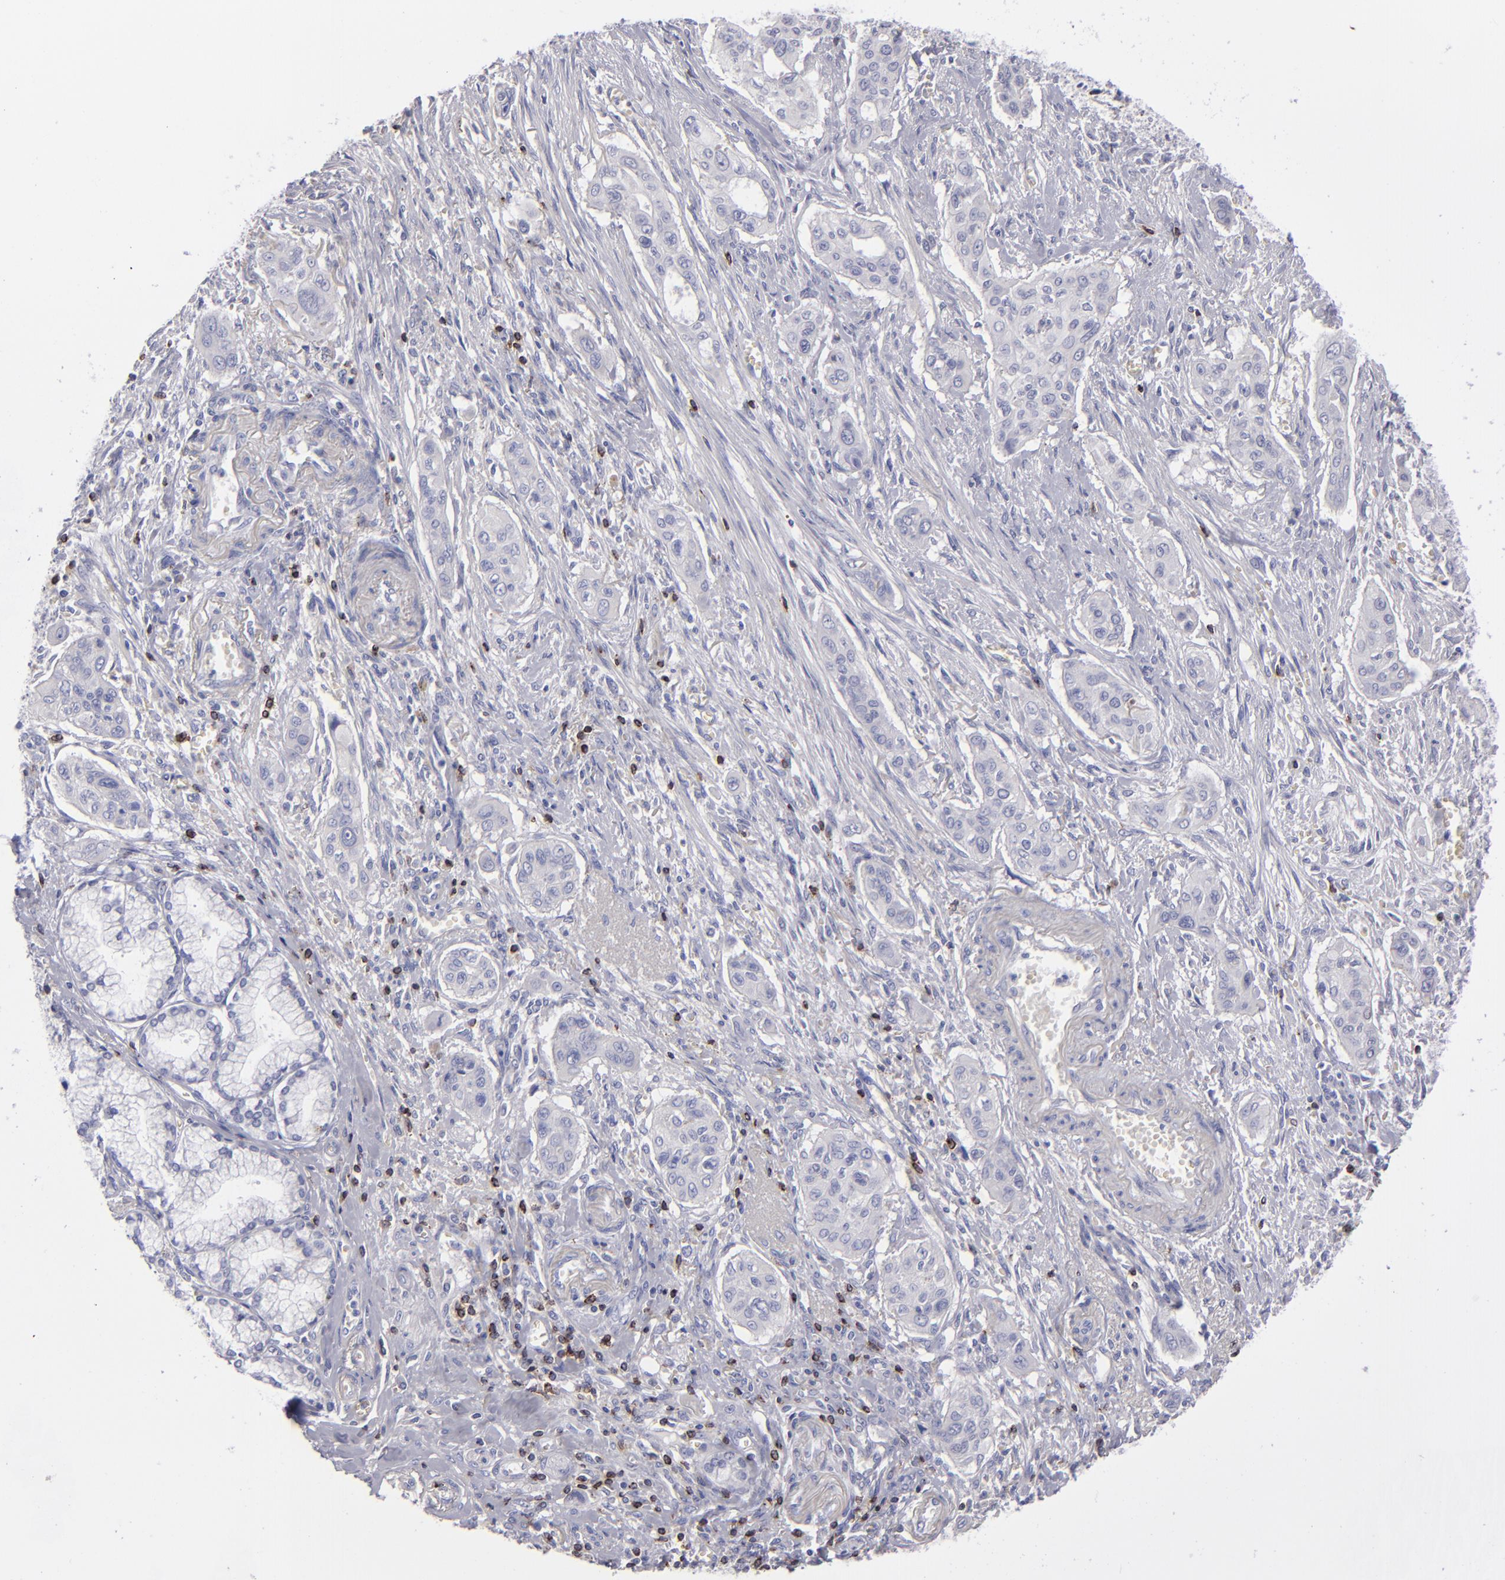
{"staining": {"intensity": "negative", "quantity": "none", "location": "none"}, "tissue": "pancreatic cancer", "cell_type": "Tumor cells", "image_type": "cancer", "snomed": [{"axis": "morphology", "description": "Adenocarcinoma, NOS"}, {"axis": "topography", "description": "Pancreas"}], "caption": "Immunohistochemistry (IHC) micrograph of human pancreatic cancer (adenocarcinoma) stained for a protein (brown), which demonstrates no expression in tumor cells. The staining is performed using DAB brown chromogen with nuclei counter-stained in using hematoxylin.", "gene": "CD2", "patient": {"sex": "male", "age": 77}}